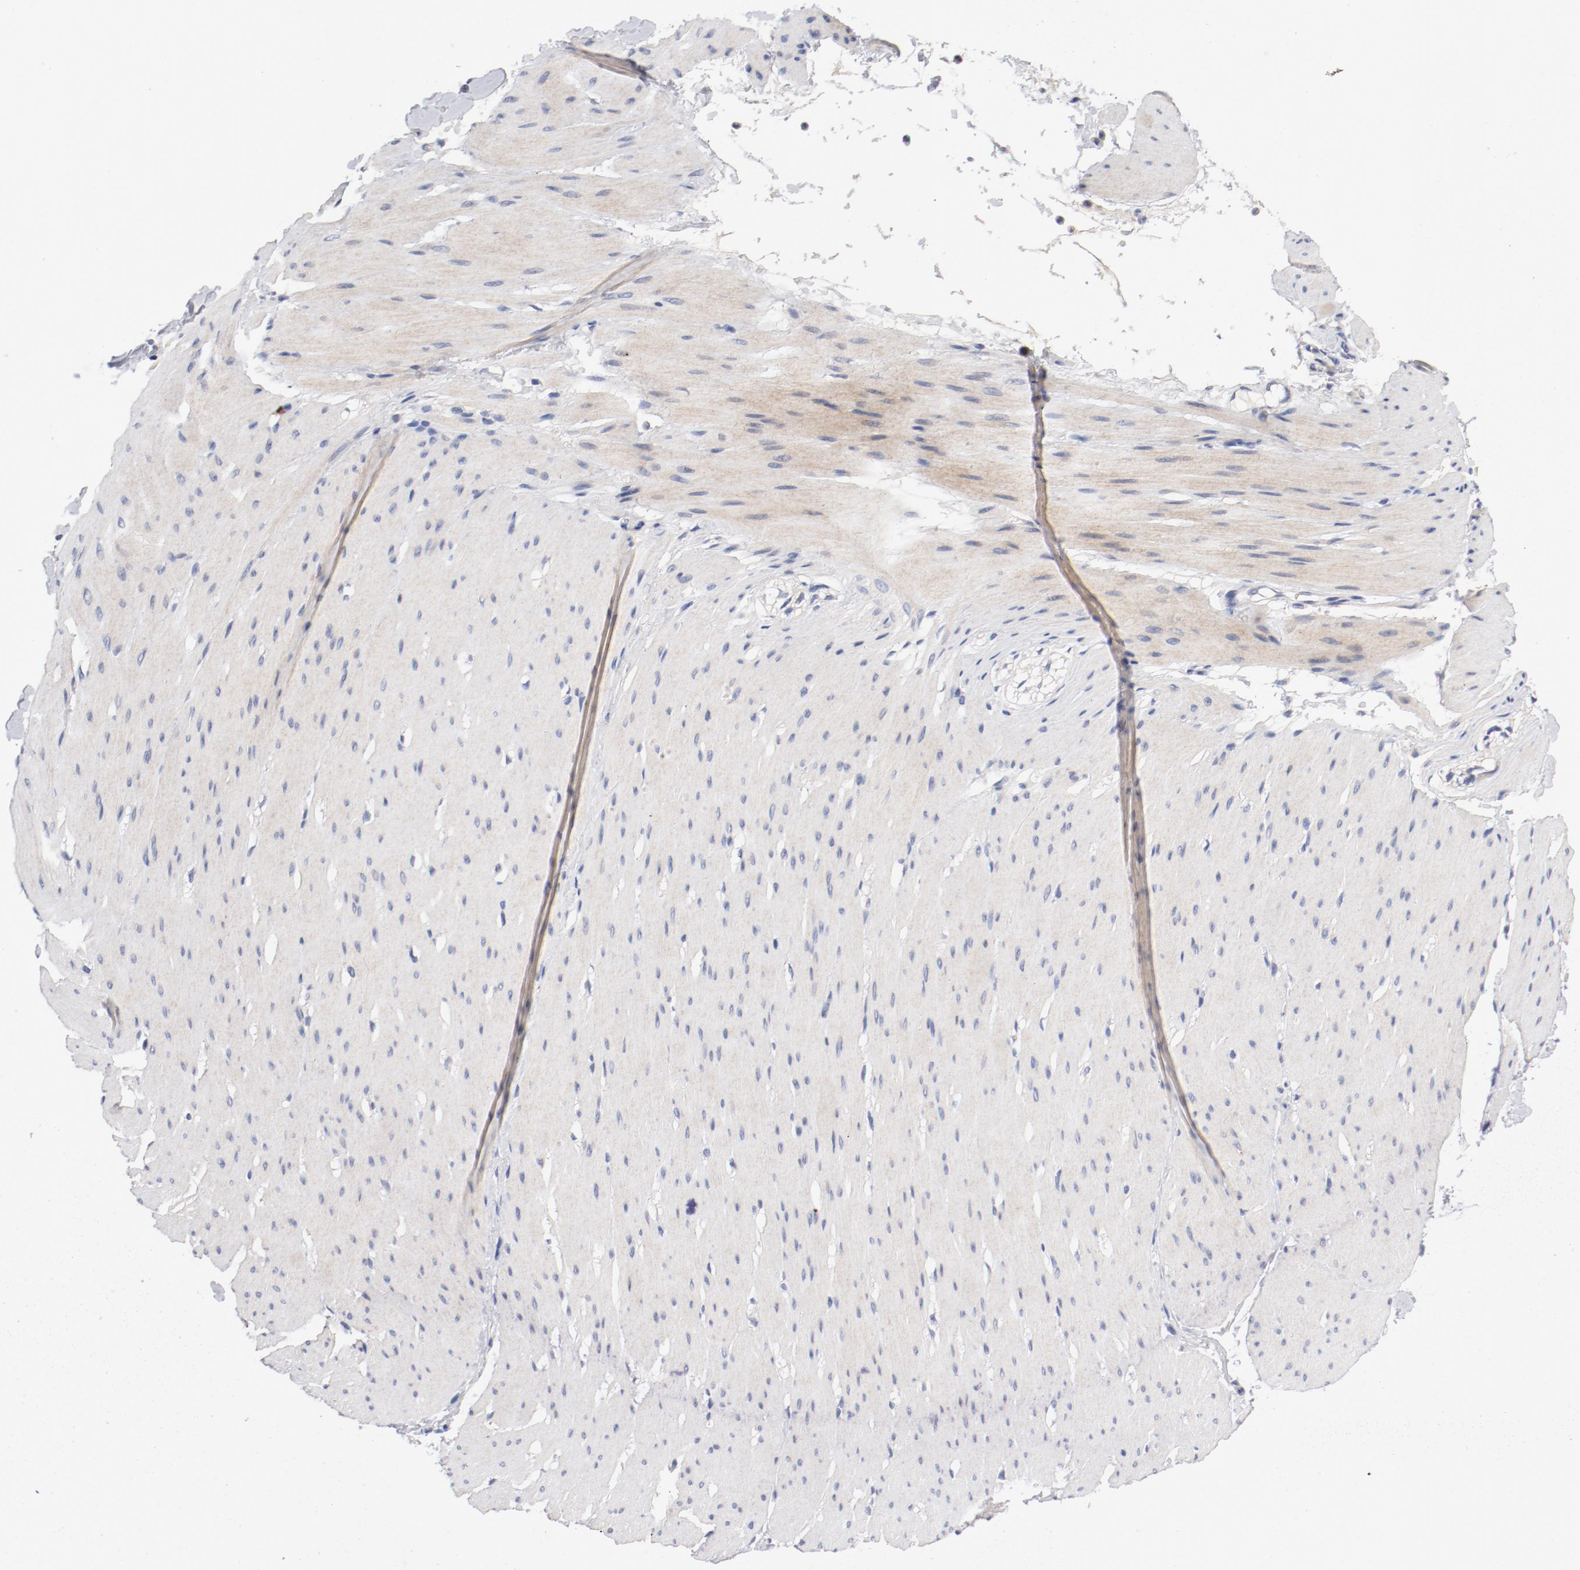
{"staining": {"intensity": "negative", "quantity": "none", "location": "none"}, "tissue": "smooth muscle", "cell_type": "Smooth muscle cells", "image_type": "normal", "snomed": [{"axis": "morphology", "description": "Normal tissue, NOS"}, {"axis": "topography", "description": "Smooth muscle"}, {"axis": "topography", "description": "Colon"}], "caption": "Smooth muscle cells are negative for protein expression in unremarkable human smooth muscle. Brightfield microscopy of immunohistochemistry stained with DAB (brown) and hematoxylin (blue), captured at high magnification.", "gene": "BIRC5", "patient": {"sex": "male", "age": 67}}